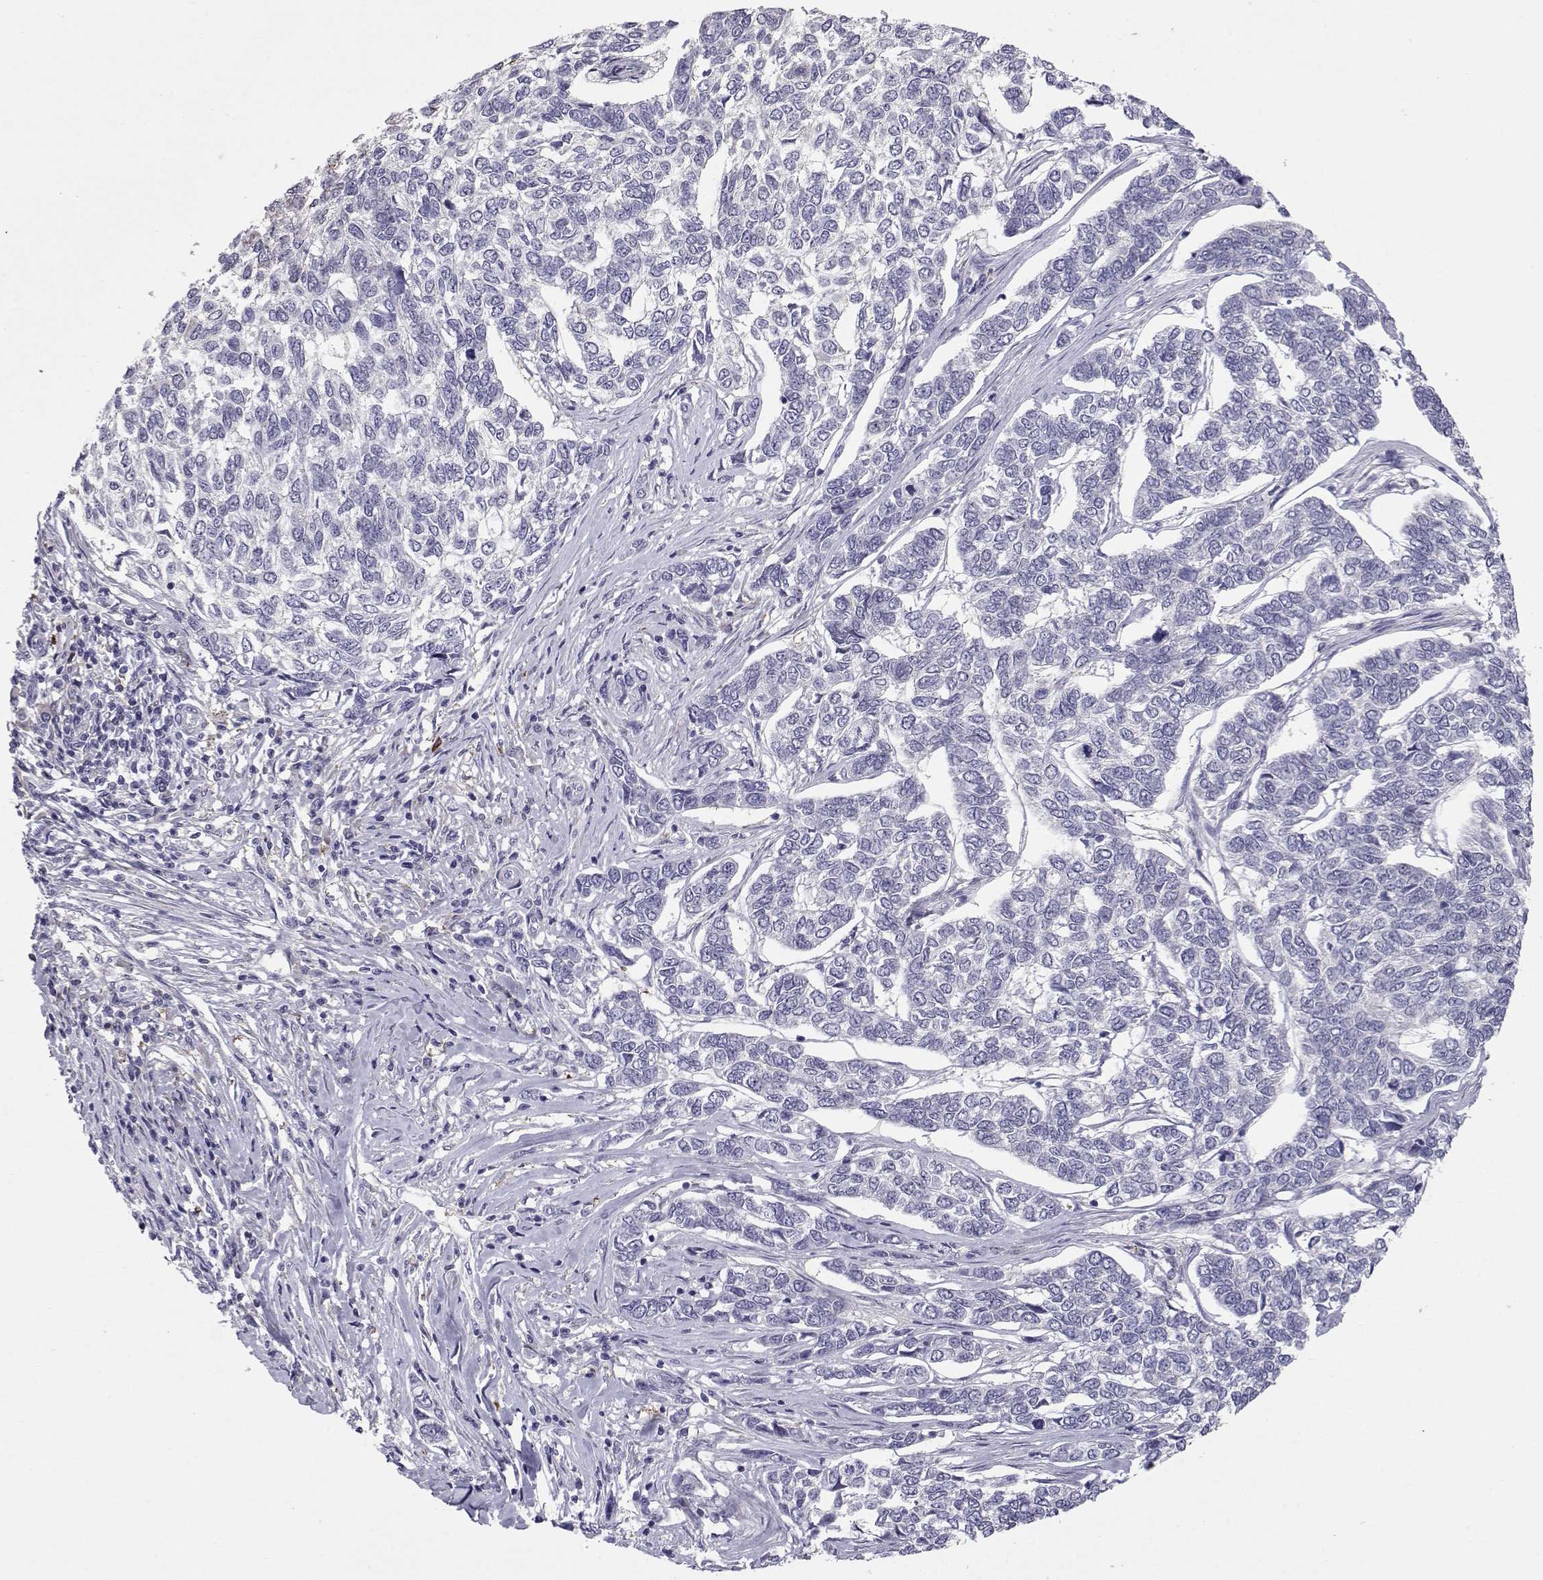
{"staining": {"intensity": "negative", "quantity": "none", "location": "none"}, "tissue": "skin cancer", "cell_type": "Tumor cells", "image_type": "cancer", "snomed": [{"axis": "morphology", "description": "Basal cell carcinoma"}, {"axis": "topography", "description": "Skin"}], "caption": "Immunohistochemistry histopathology image of neoplastic tissue: human skin cancer (basal cell carcinoma) stained with DAB (3,3'-diaminobenzidine) demonstrates no significant protein positivity in tumor cells. (Stains: DAB IHC with hematoxylin counter stain, Microscopy: brightfield microscopy at high magnification).", "gene": "NPVF", "patient": {"sex": "female", "age": 65}}